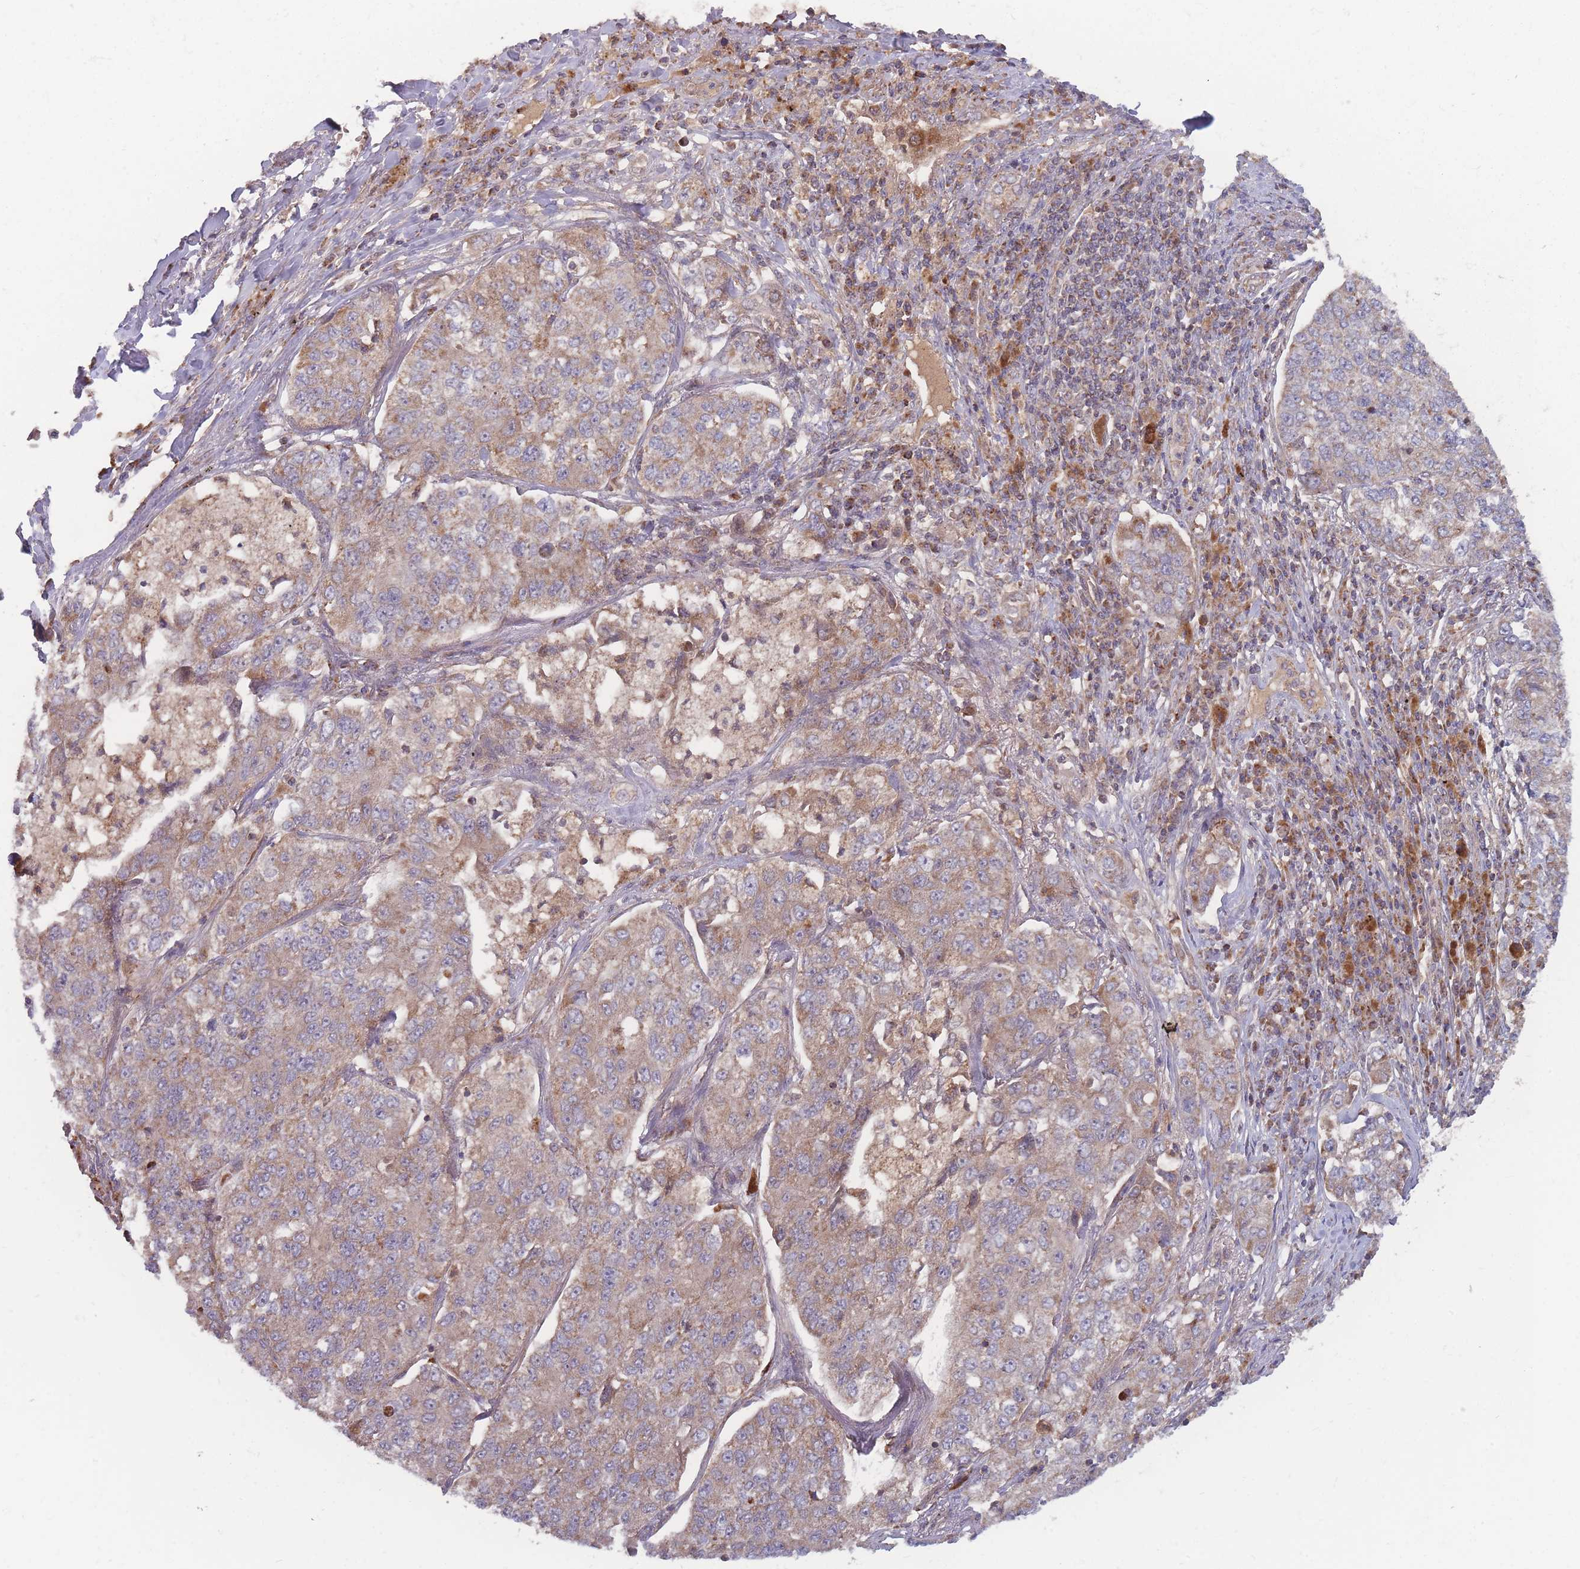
{"staining": {"intensity": "moderate", "quantity": ">75%", "location": "cytoplasmic/membranous"}, "tissue": "lung cancer", "cell_type": "Tumor cells", "image_type": "cancer", "snomed": [{"axis": "morphology", "description": "Adenocarcinoma, NOS"}, {"axis": "topography", "description": "Lung"}], "caption": "Approximately >75% of tumor cells in adenocarcinoma (lung) reveal moderate cytoplasmic/membranous protein staining as visualized by brown immunohistochemical staining.", "gene": "ATP5MG", "patient": {"sex": "male", "age": 49}}